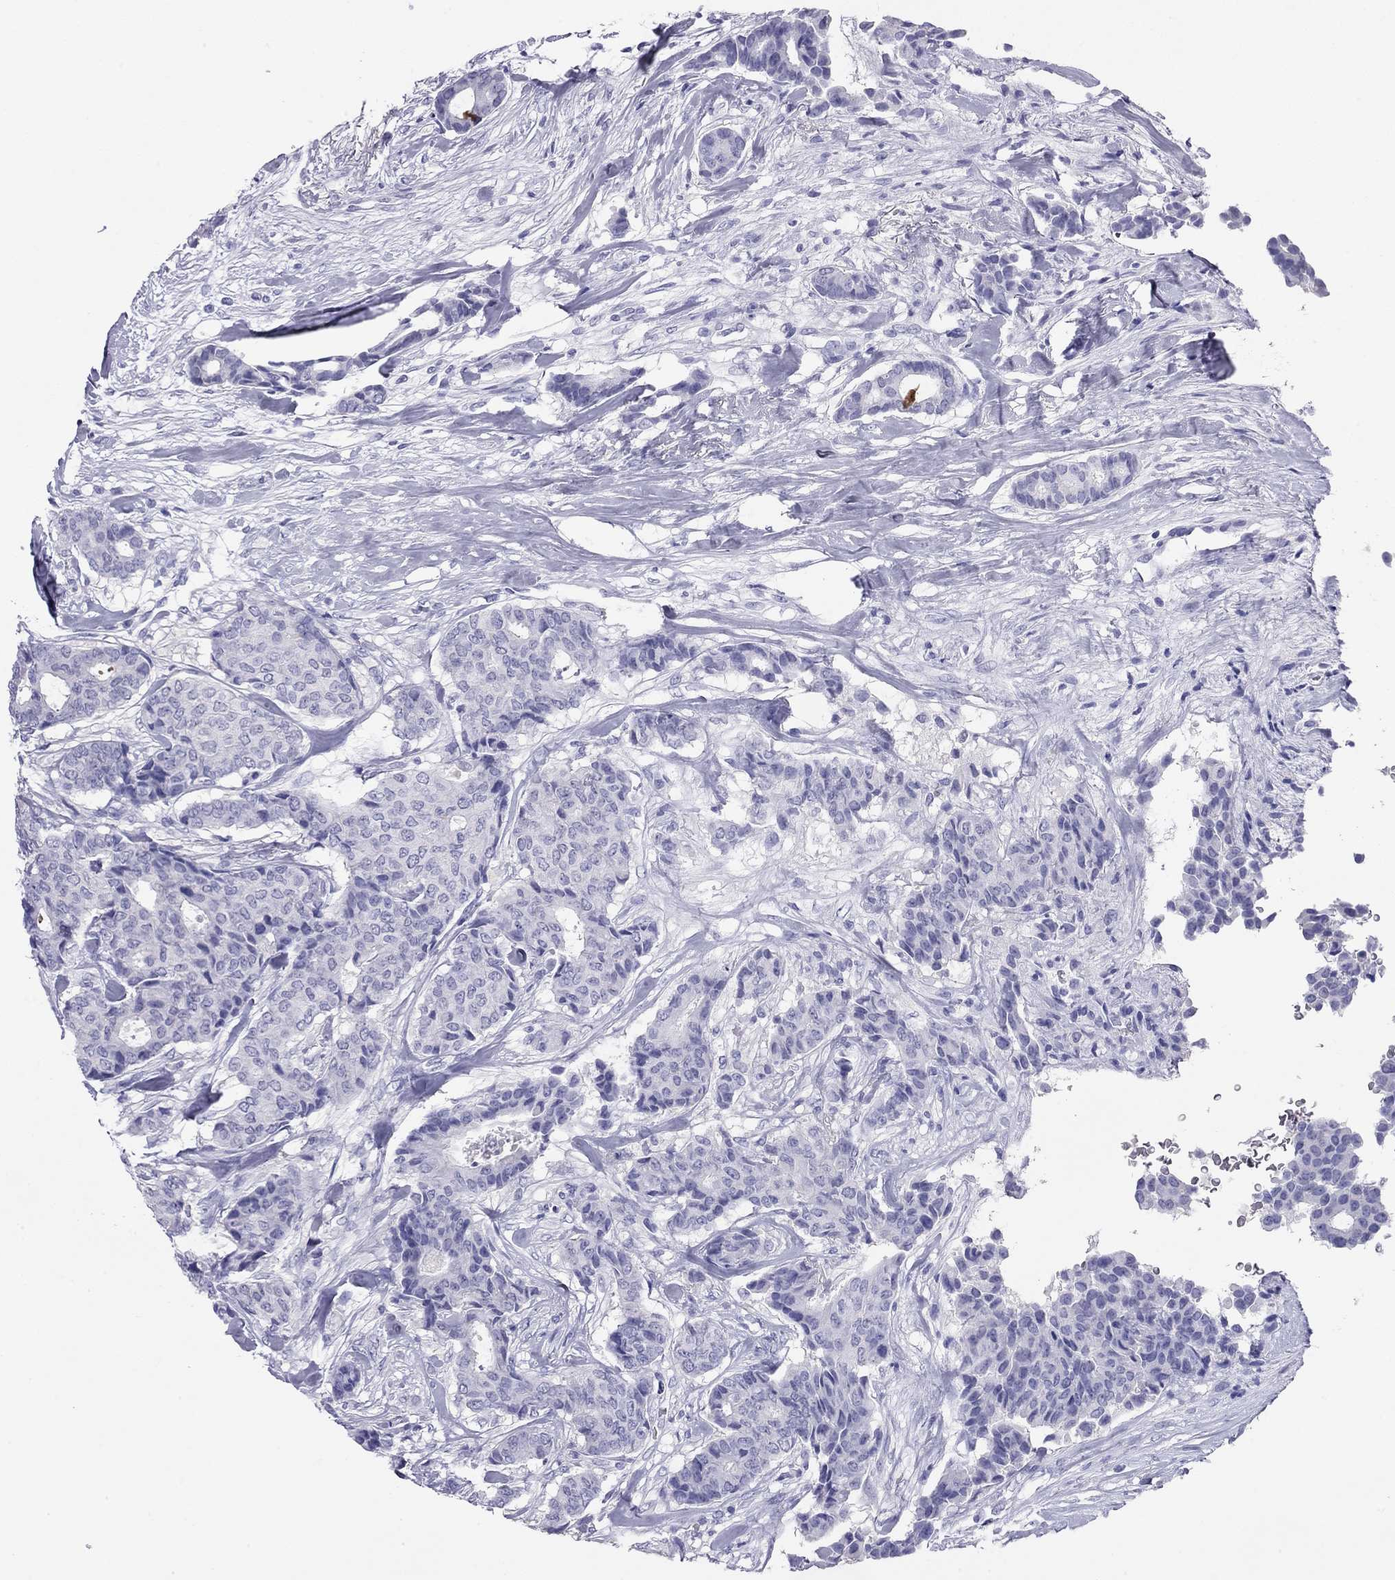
{"staining": {"intensity": "negative", "quantity": "none", "location": "none"}, "tissue": "breast cancer", "cell_type": "Tumor cells", "image_type": "cancer", "snomed": [{"axis": "morphology", "description": "Duct carcinoma"}, {"axis": "topography", "description": "Breast"}], "caption": "Tumor cells are negative for brown protein staining in breast cancer.", "gene": "ODF4", "patient": {"sex": "female", "age": 75}}